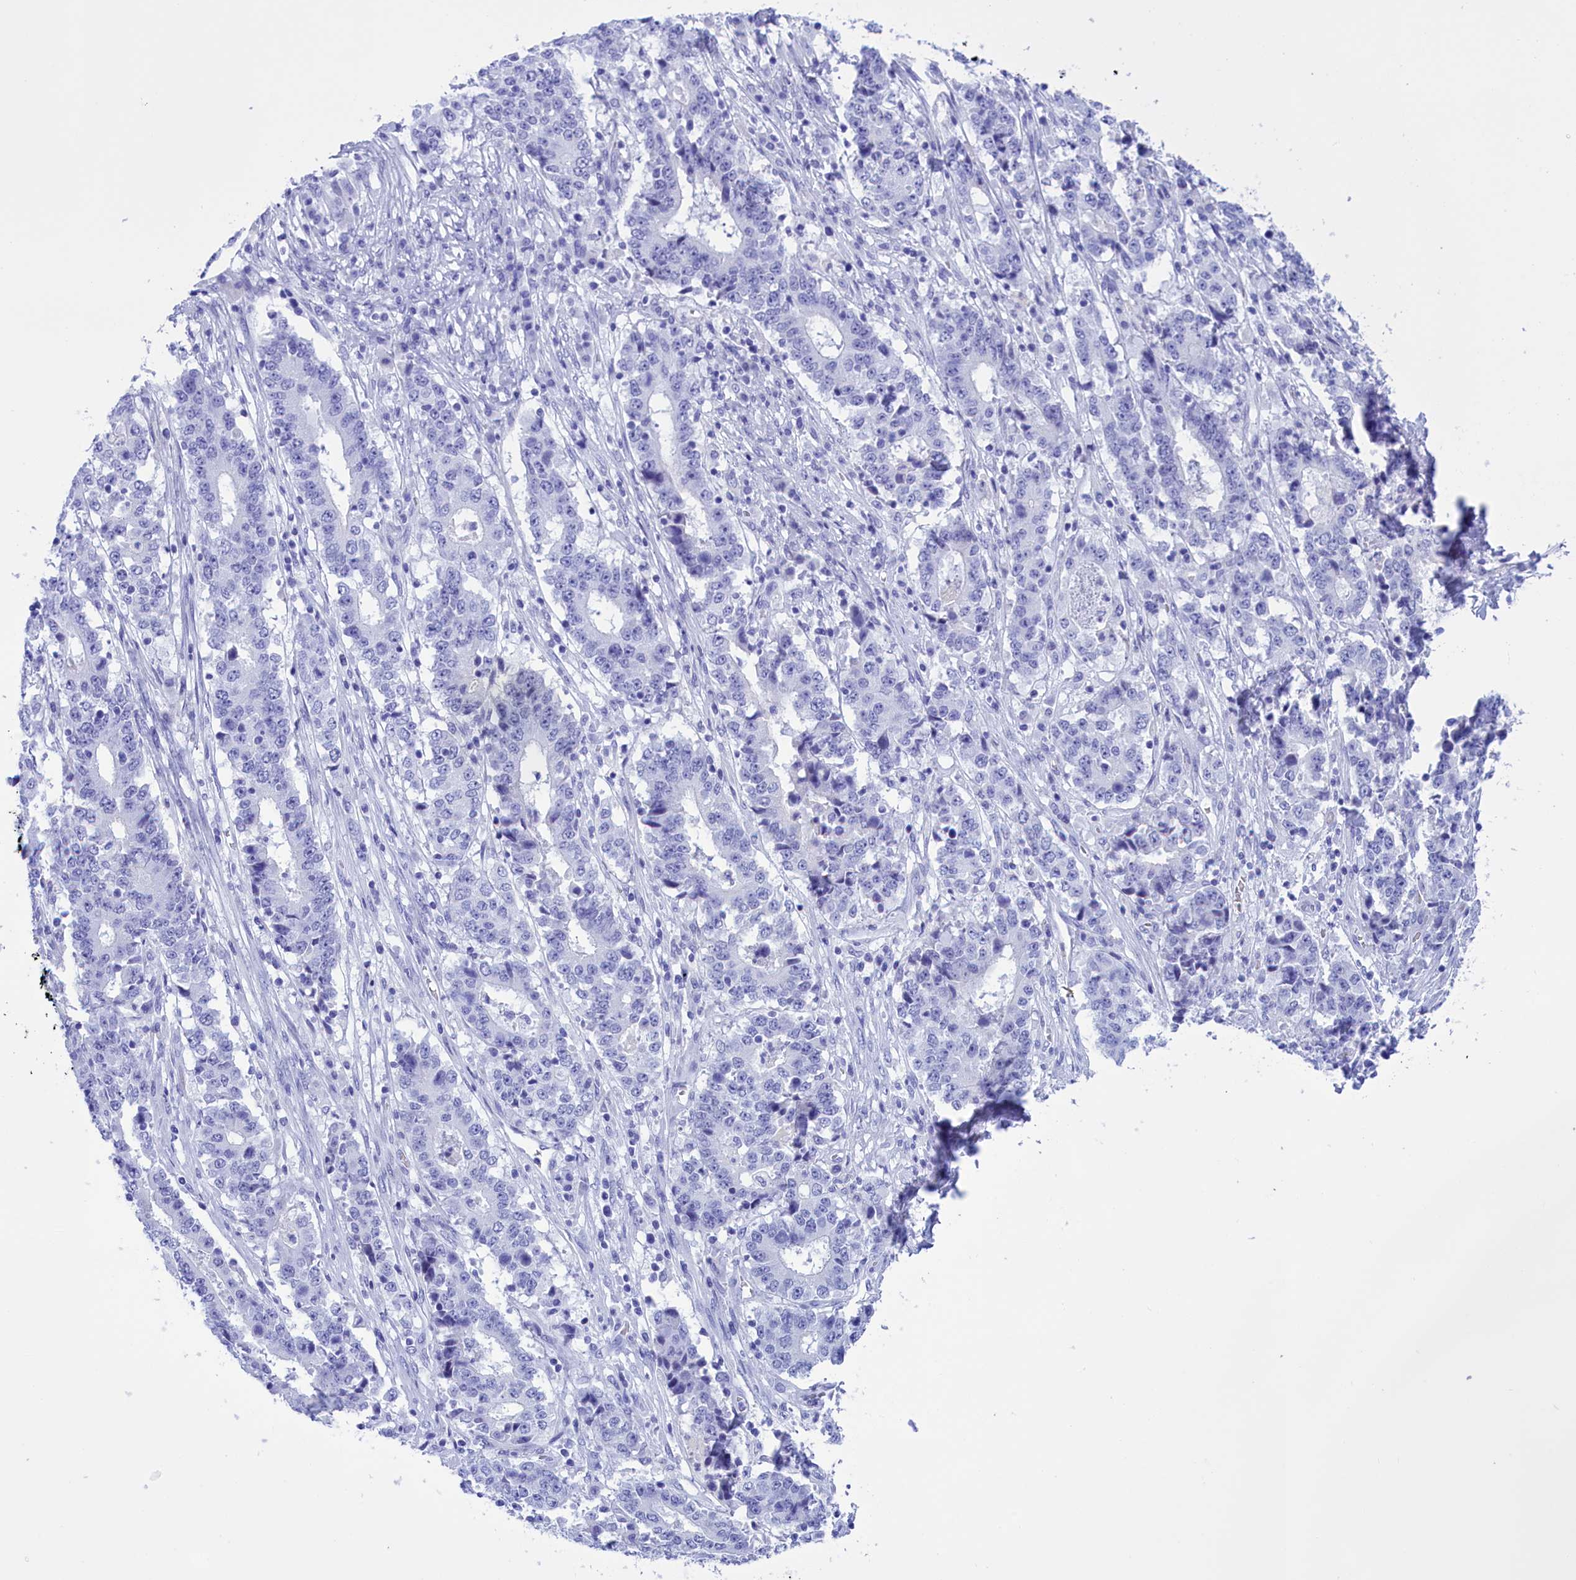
{"staining": {"intensity": "negative", "quantity": "none", "location": "none"}, "tissue": "stomach cancer", "cell_type": "Tumor cells", "image_type": "cancer", "snomed": [{"axis": "morphology", "description": "Adenocarcinoma, NOS"}, {"axis": "topography", "description": "Stomach"}], "caption": "Tumor cells show no significant protein positivity in adenocarcinoma (stomach). Brightfield microscopy of IHC stained with DAB (brown) and hematoxylin (blue), captured at high magnification.", "gene": "BRI3", "patient": {"sex": "male", "age": 59}}